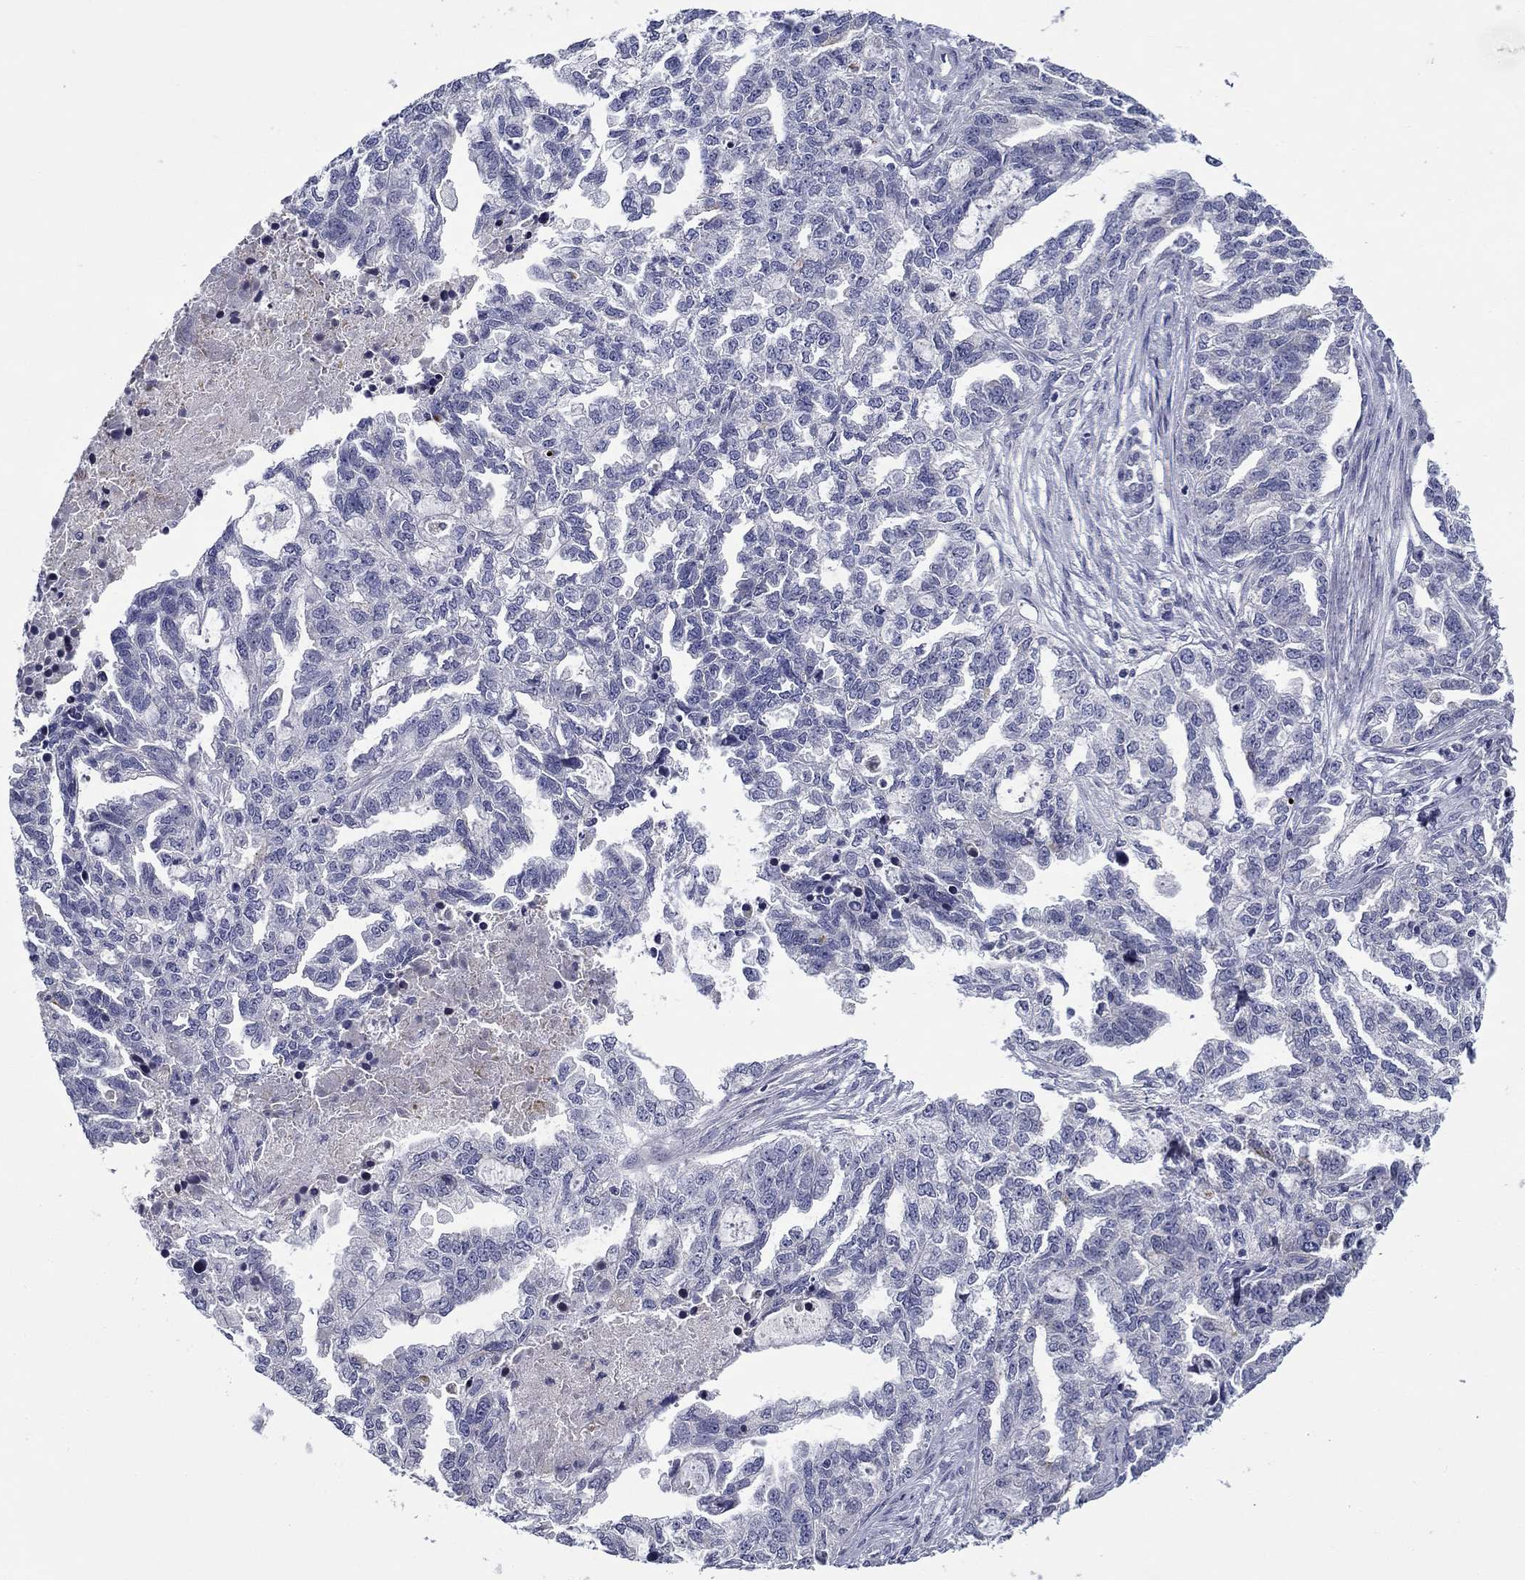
{"staining": {"intensity": "negative", "quantity": "none", "location": "none"}, "tissue": "ovarian cancer", "cell_type": "Tumor cells", "image_type": "cancer", "snomed": [{"axis": "morphology", "description": "Cystadenocarcinoma, serous, NOS"}, {"axis": "topography", "description": "Ovary"}], "caption": "Photomicrograph shows no protein expression in tumor cells of ovarian serous cystadenocarcinoma tissue. The staining is performed using DAB (3,3'-diaminobenzidine) brown chromogen with nuclei counter-stained in using hematoxylin.", "gene": "SPATA7", "patient": {"sex": "female", "age": 51}}